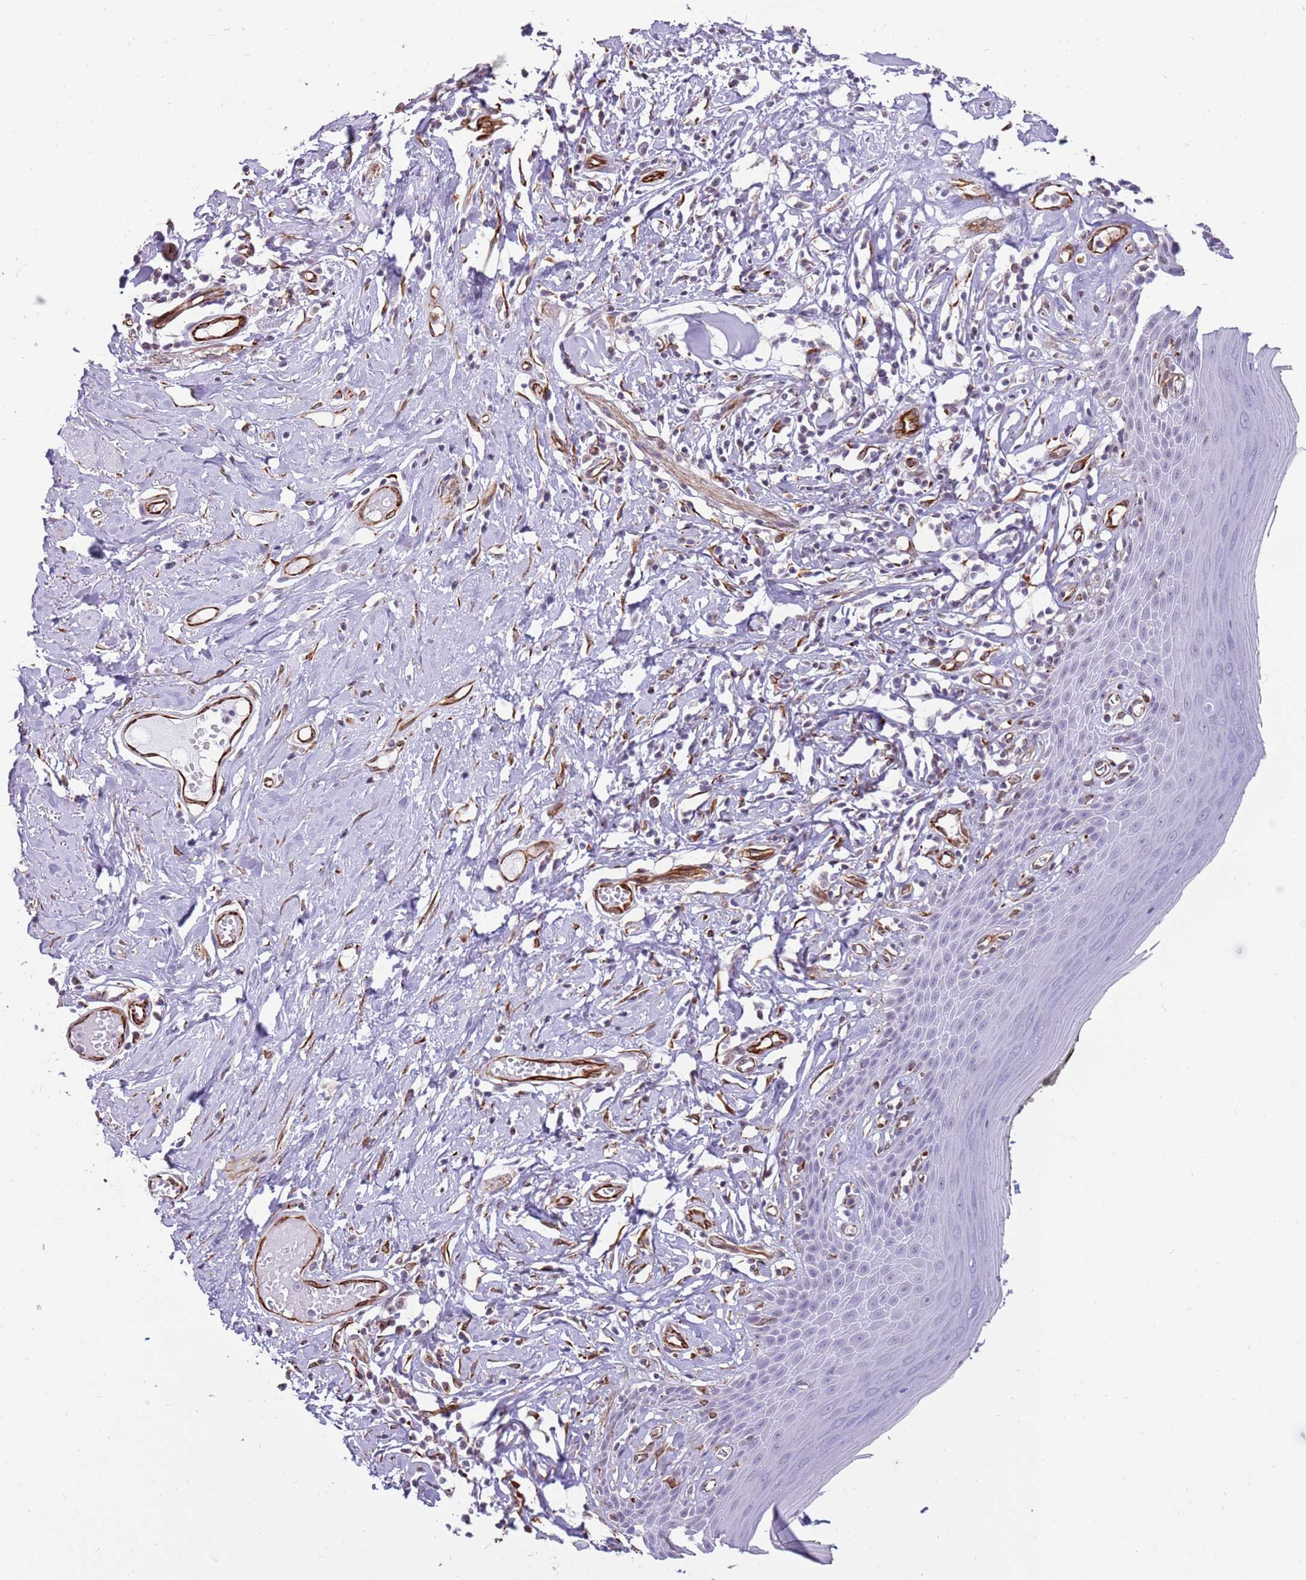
{"staining": {"intensity": "negative", "quantity": "none", "location": "none"}, "tissue": "skin", "cell_type": "Epidermal cells", "image_type": "normal", "snomed": [{"axis": "morphology", "description": "Normal tissue, NOS"}, {"axis": "morphology", "description": "Inflammation, NOS"}, {"axis": "topography", "description": "Vulva"}], "caption": "DAB (3,3'-diaminobenzidine) immunohistochemical staining of normal skin shows no significant expression in epidermal cells.", "gene": "ENSG00000271254", "patient": {"sex": "female", "age": 84}}